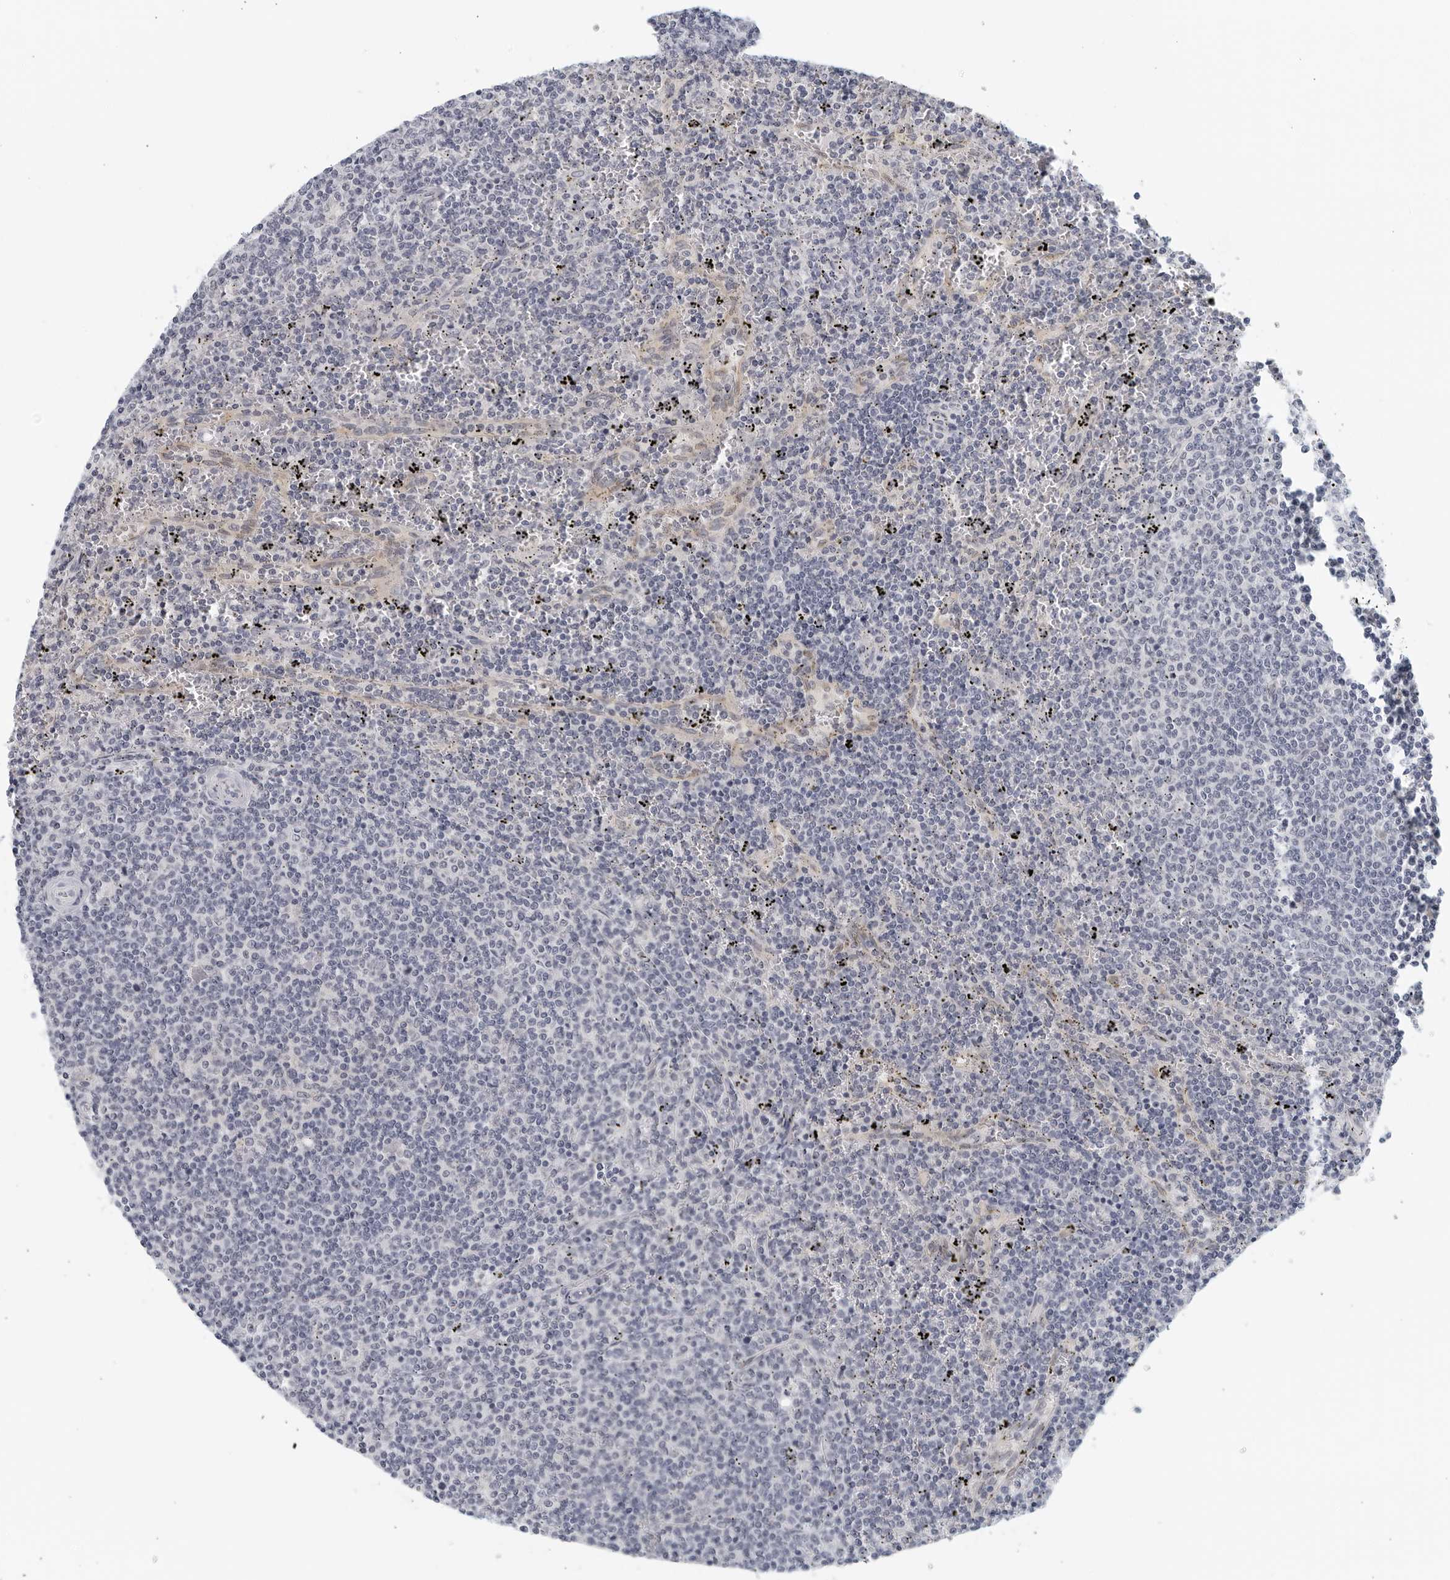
{"staining": {"intensity": "negative", "quantity": "none", "location": "none"}, "tissue": "lymphoma", "cell_type": "Tumor cells", "image_type": "cancer", "snomed": [{"axis": "morphology", "description": "Malignant lymphoma, non-Hodgkin's type, Low grade"}, {"axis": "topography", "description": "Spleen"}], "caption": "Protein analysis of lymphoma demonstrates no significant expression in tumor cells. (DAB (3,3'-diaminobenzidine) IHC, high magnification).", "gene": "MATN1", "patient": {"sex": "female", "age": 50}}